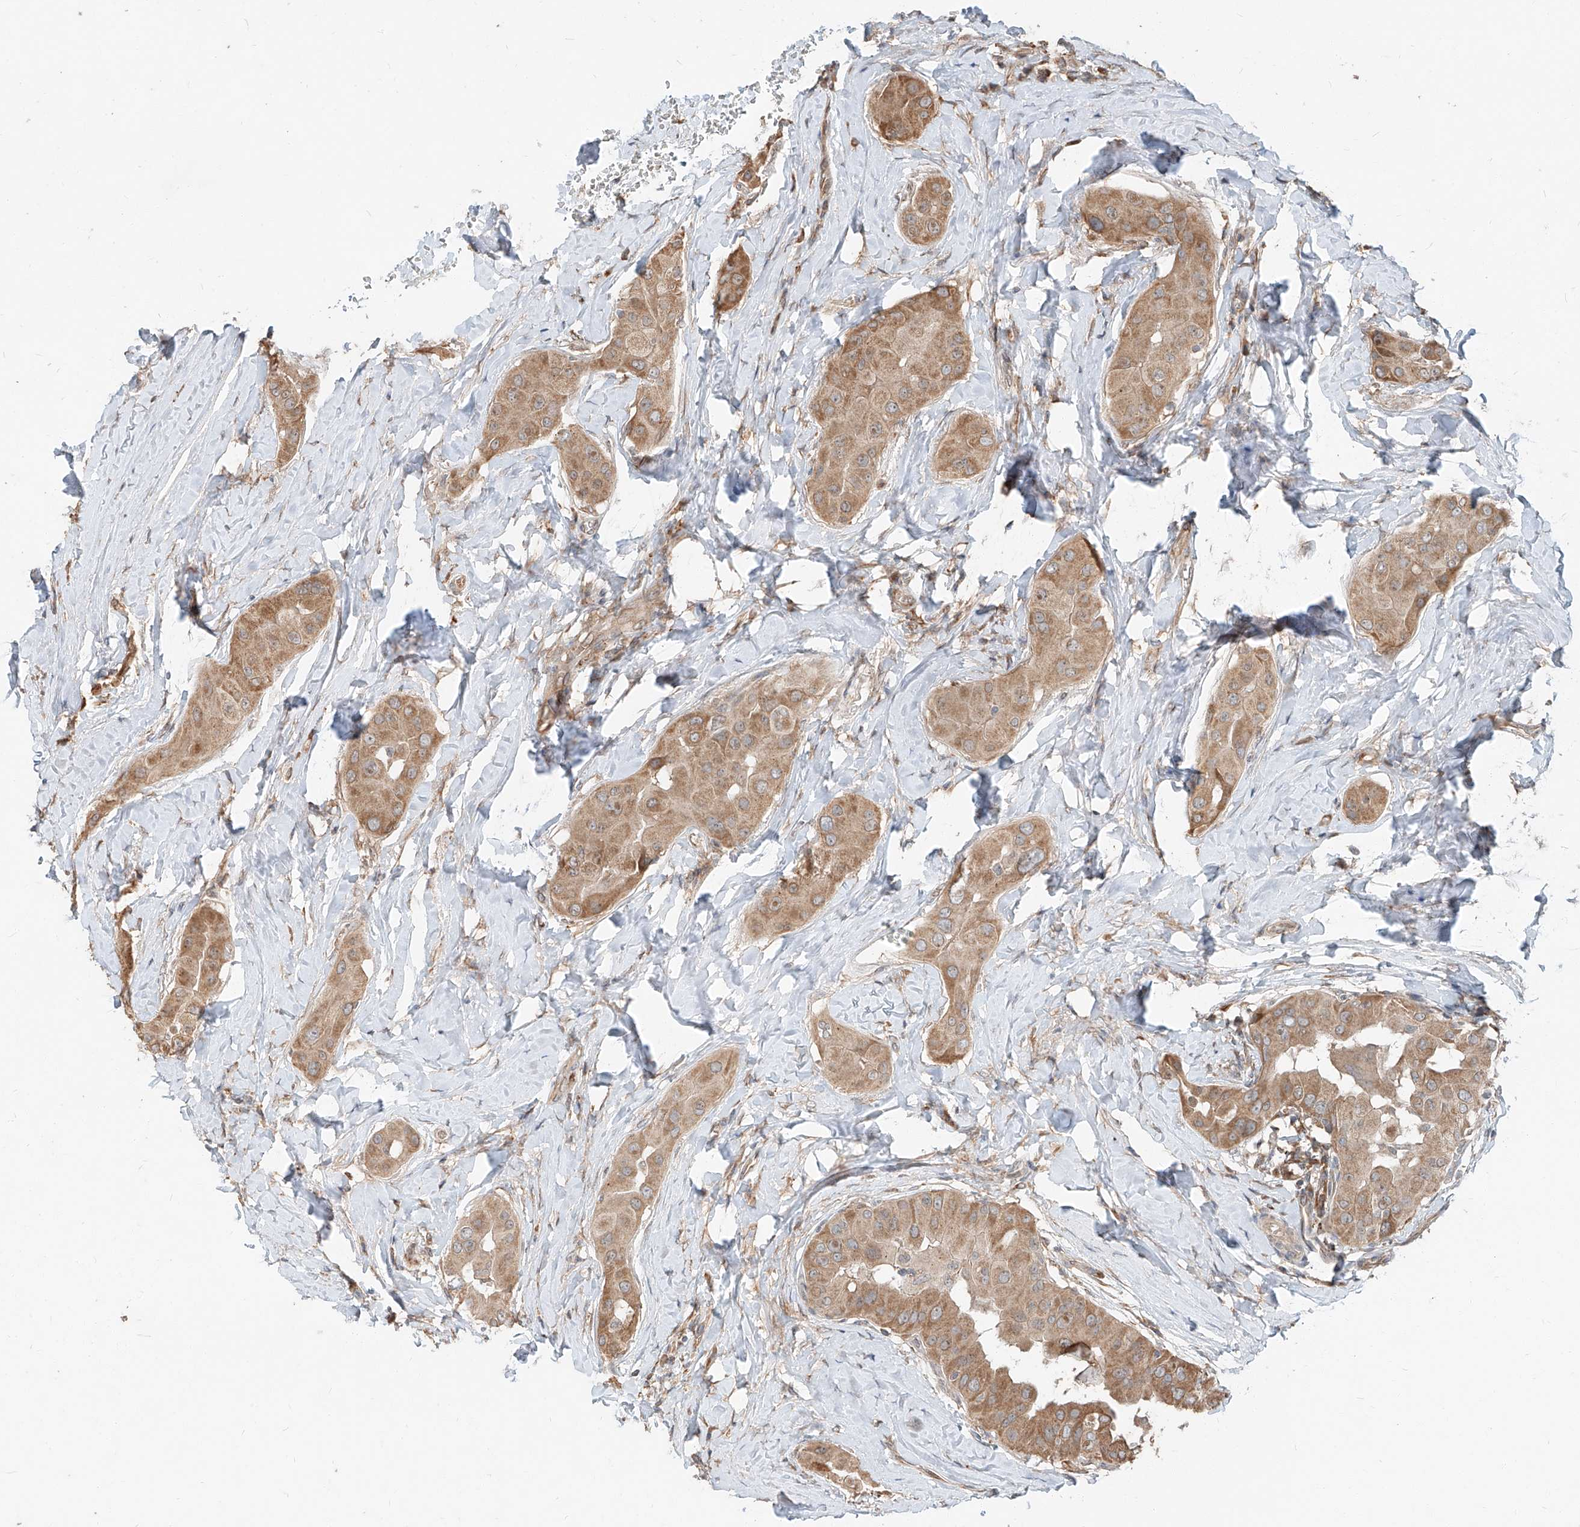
{"staining": {"intensity": "moderate", "quantity": ">75%", "location": "cytoplasmic/membranous"}, "tissue": "thyroid cancer", "cell_type": "Tumor cells", "image_type": "cancer", "snomed": [{"axis": "morphology", "description": "Papillary adenocarcinoma, NOS"}, {"axis": "topography", "description": "Thyroid gland"}], "caption": "Immunohistochemistry micrograph of neoplastic tissue: human thyroid cancer (papillary adenocarcinoma) stained using immunohistochemistry (IHC) demonstrates medium levels of moderate protein expression localized specifically in the cytoplasmic/membranous of tumor cells, appearing as a cytoplasmic/membranous brown color.", "gene": "STX19", "patient": {"sex": "male", "age": 33}}